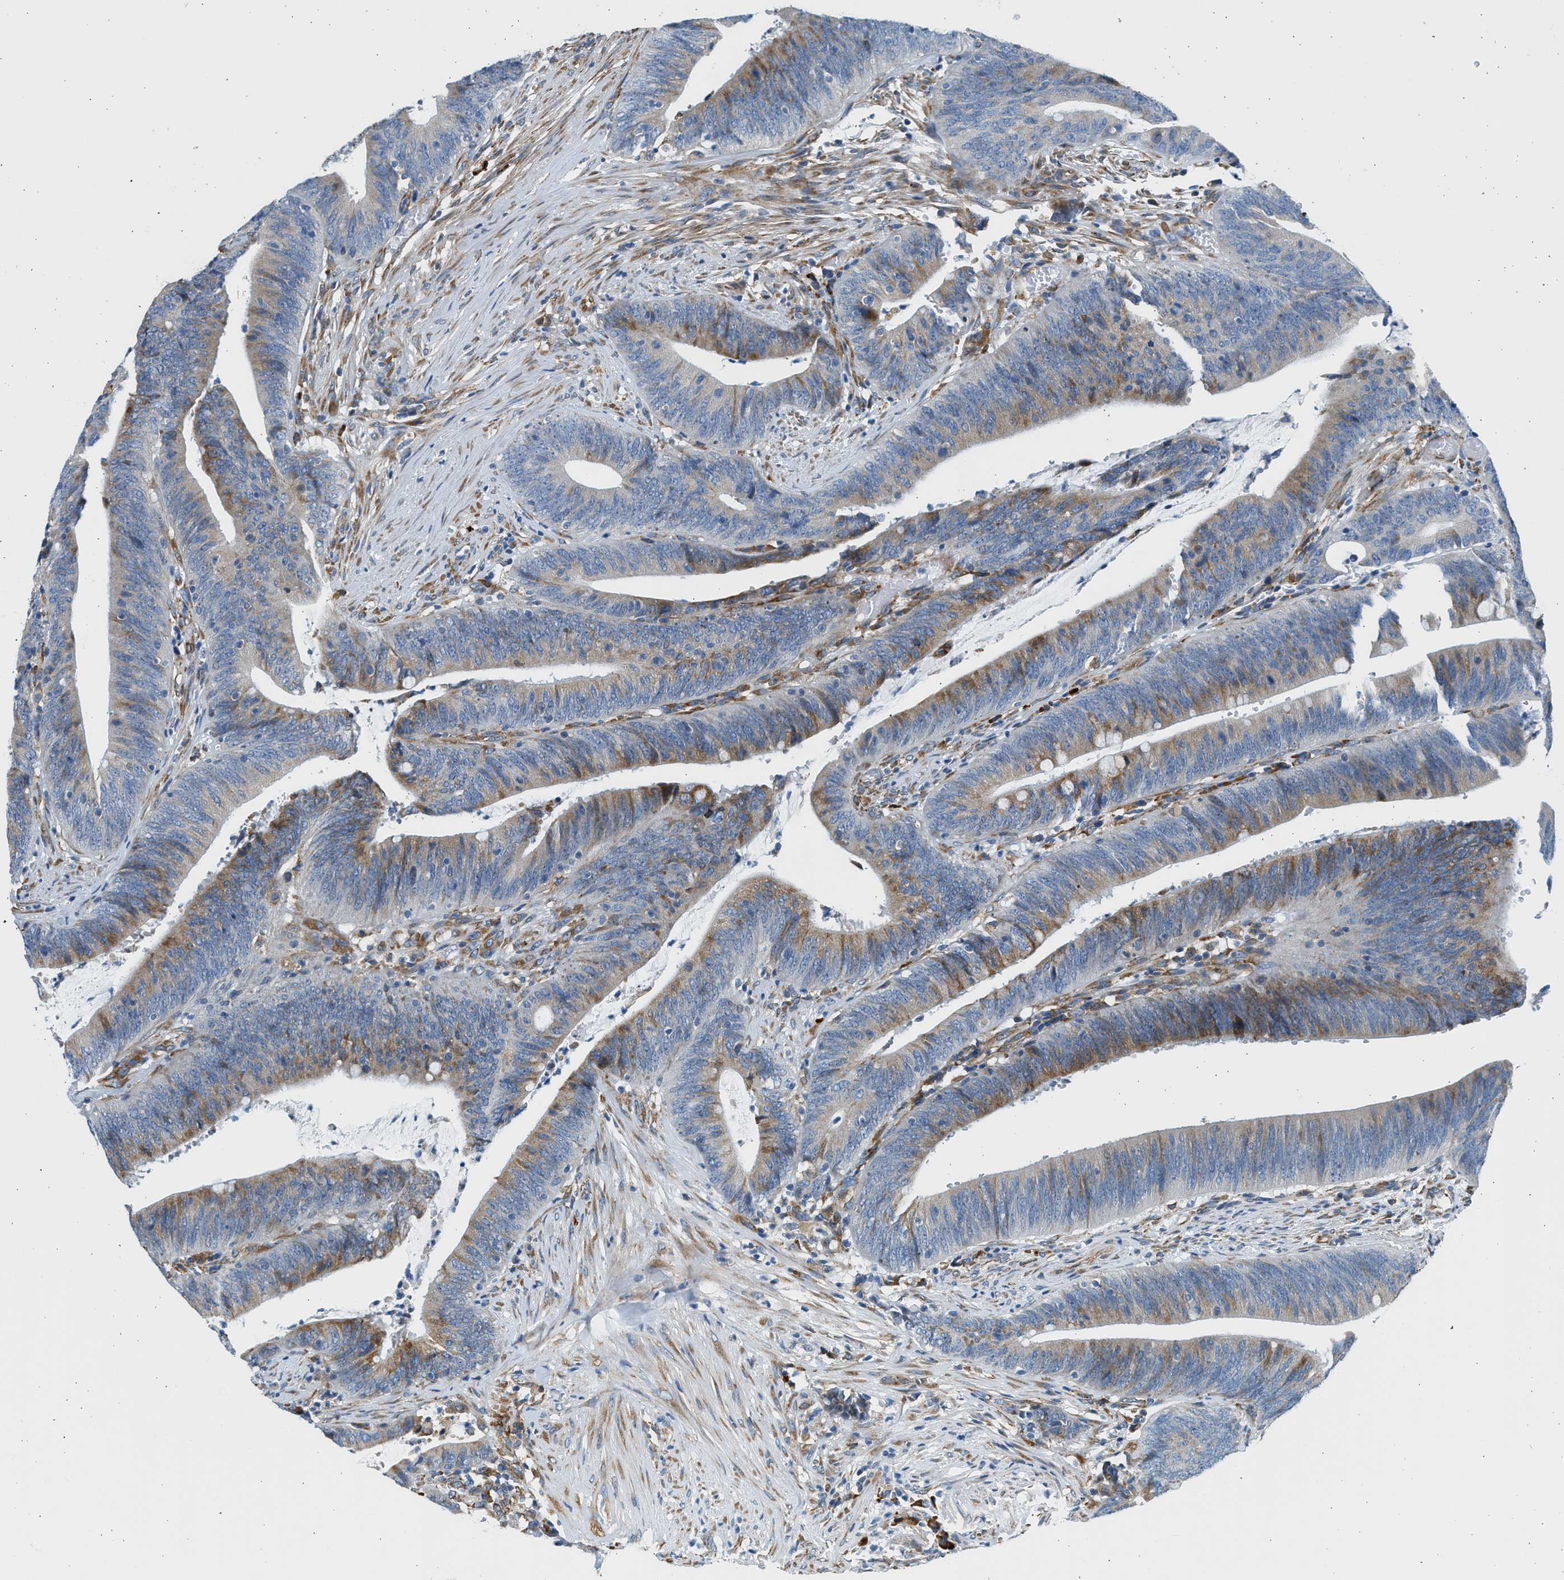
{"staining": {"intensity": "moderate", "quantity": "25%-75%", "location": "cytoplasmic/membranous"}, "tissue": "colorectal cancer", "cell_type": "Tumor cells", "image_type": "cancer", "snomed": [{"axis": "morphology", "description": "Normal tissue, NOS"}, {"axis": "morphology", "description": "Adenocarcinoma, NOS"}, {"axis": "topography", "description": "Rectum"}], "caption": "Immunohistochemistry (IHC) image of colorectal cancer stained for a protein (brown), which demonstrates medium levels of moderate cytoplasmic/membranous staining in about 25%-75% of tumor cells.", "gene": "CNTN6", "patient": {"sex": "female", "age": 66}}